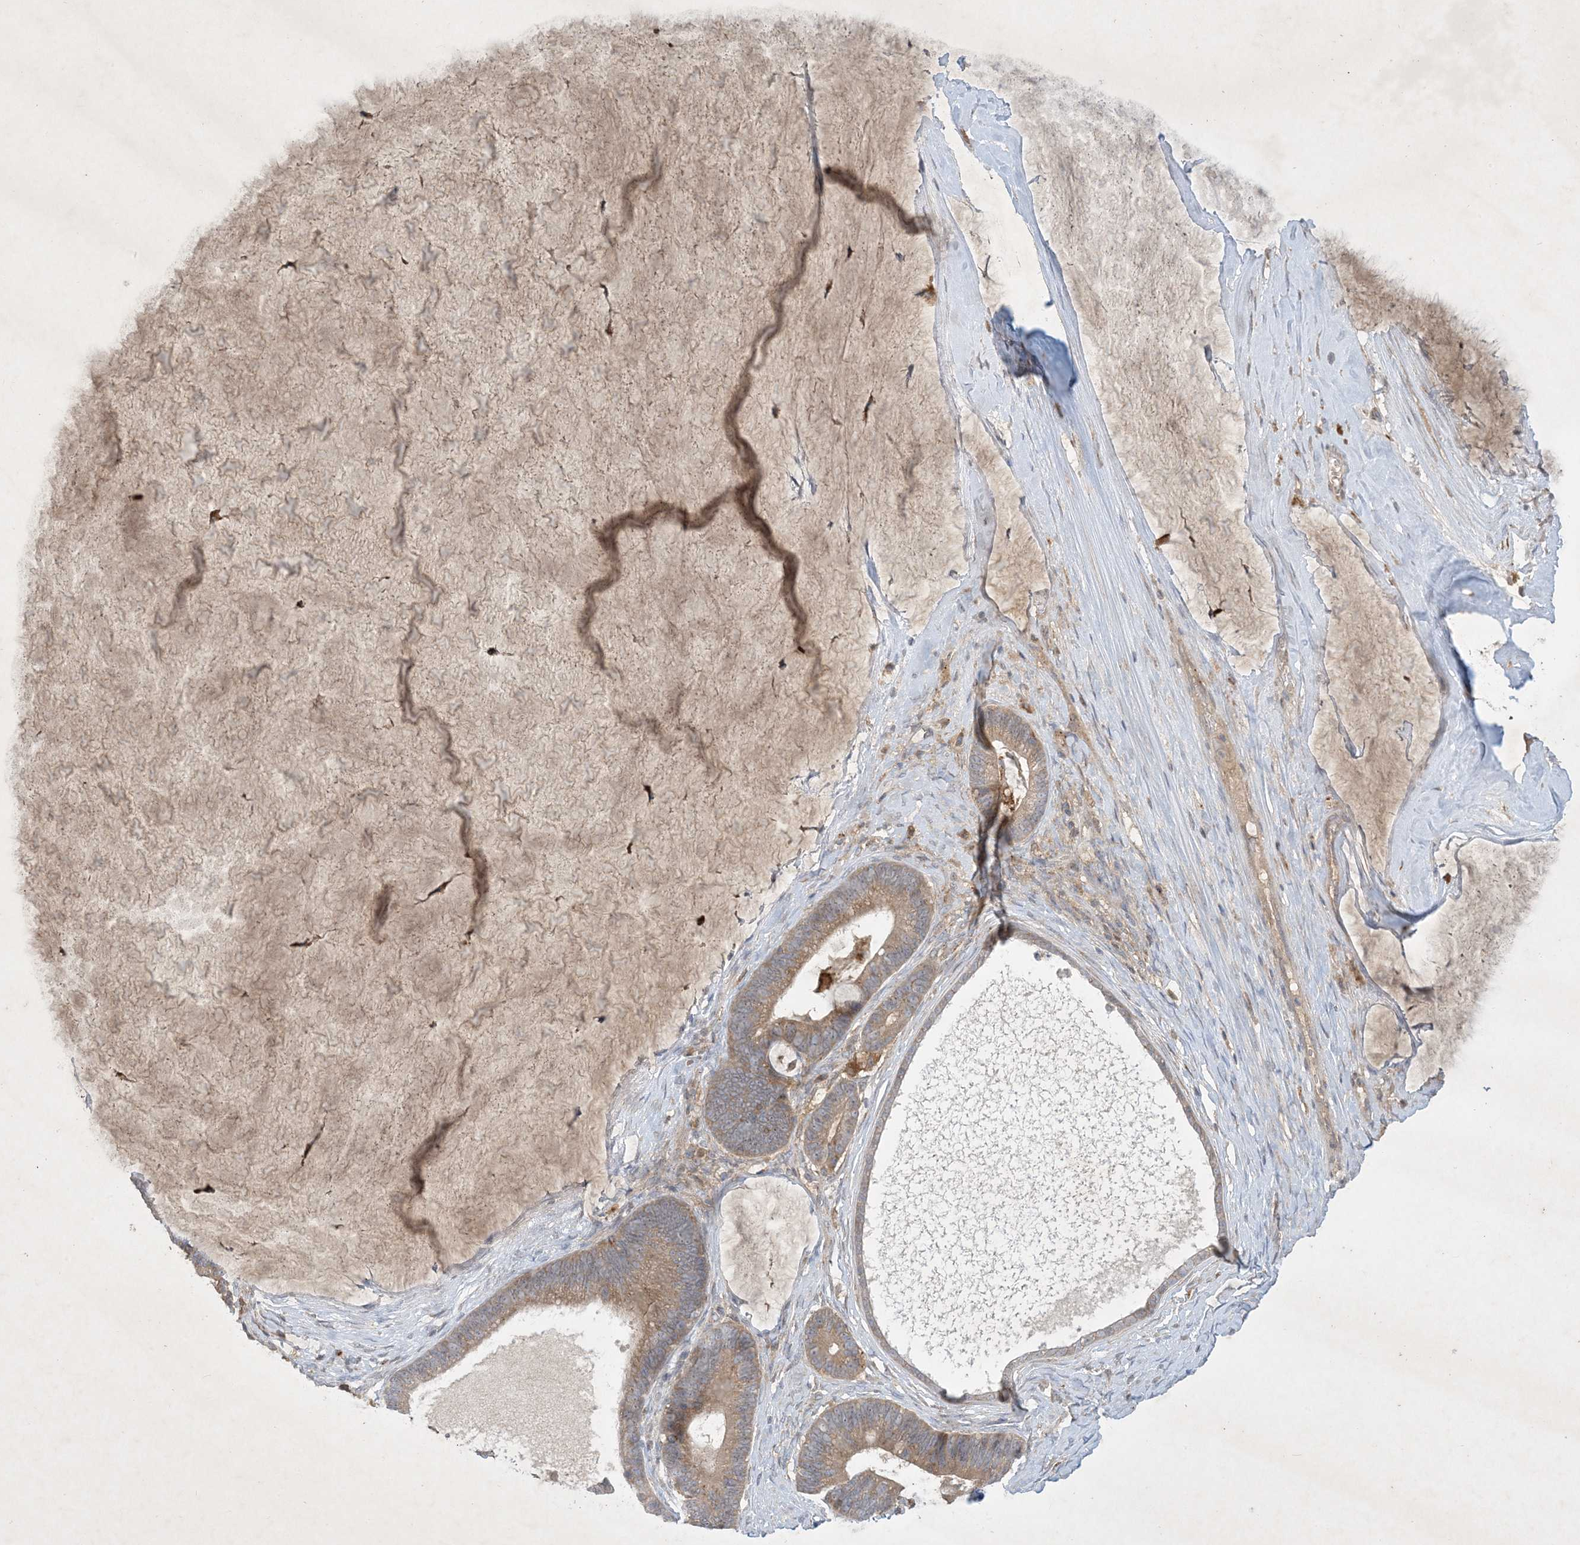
{"staining": {"intensity": "moderate", "quantity": ">75%", "location": "cytoplasmic/membranous"}, "tissue": "ovarian cancer", "cell_type": "Tumor cells", "image_type": "cancer", "snomed": [{"axis": "morphology", "description": "Cystadenocarcinoma, mucinous, NOS"}, {"axis": "topography", "description": "Ovary"}], "caption": "Protein expression analysis of human ovarian cancer reveals moderate cytoplasmic/membranous staining in about >75% of tumor cells.", "gene": "MRPS18A", "patient": {"sex": "female", "age": 61}}